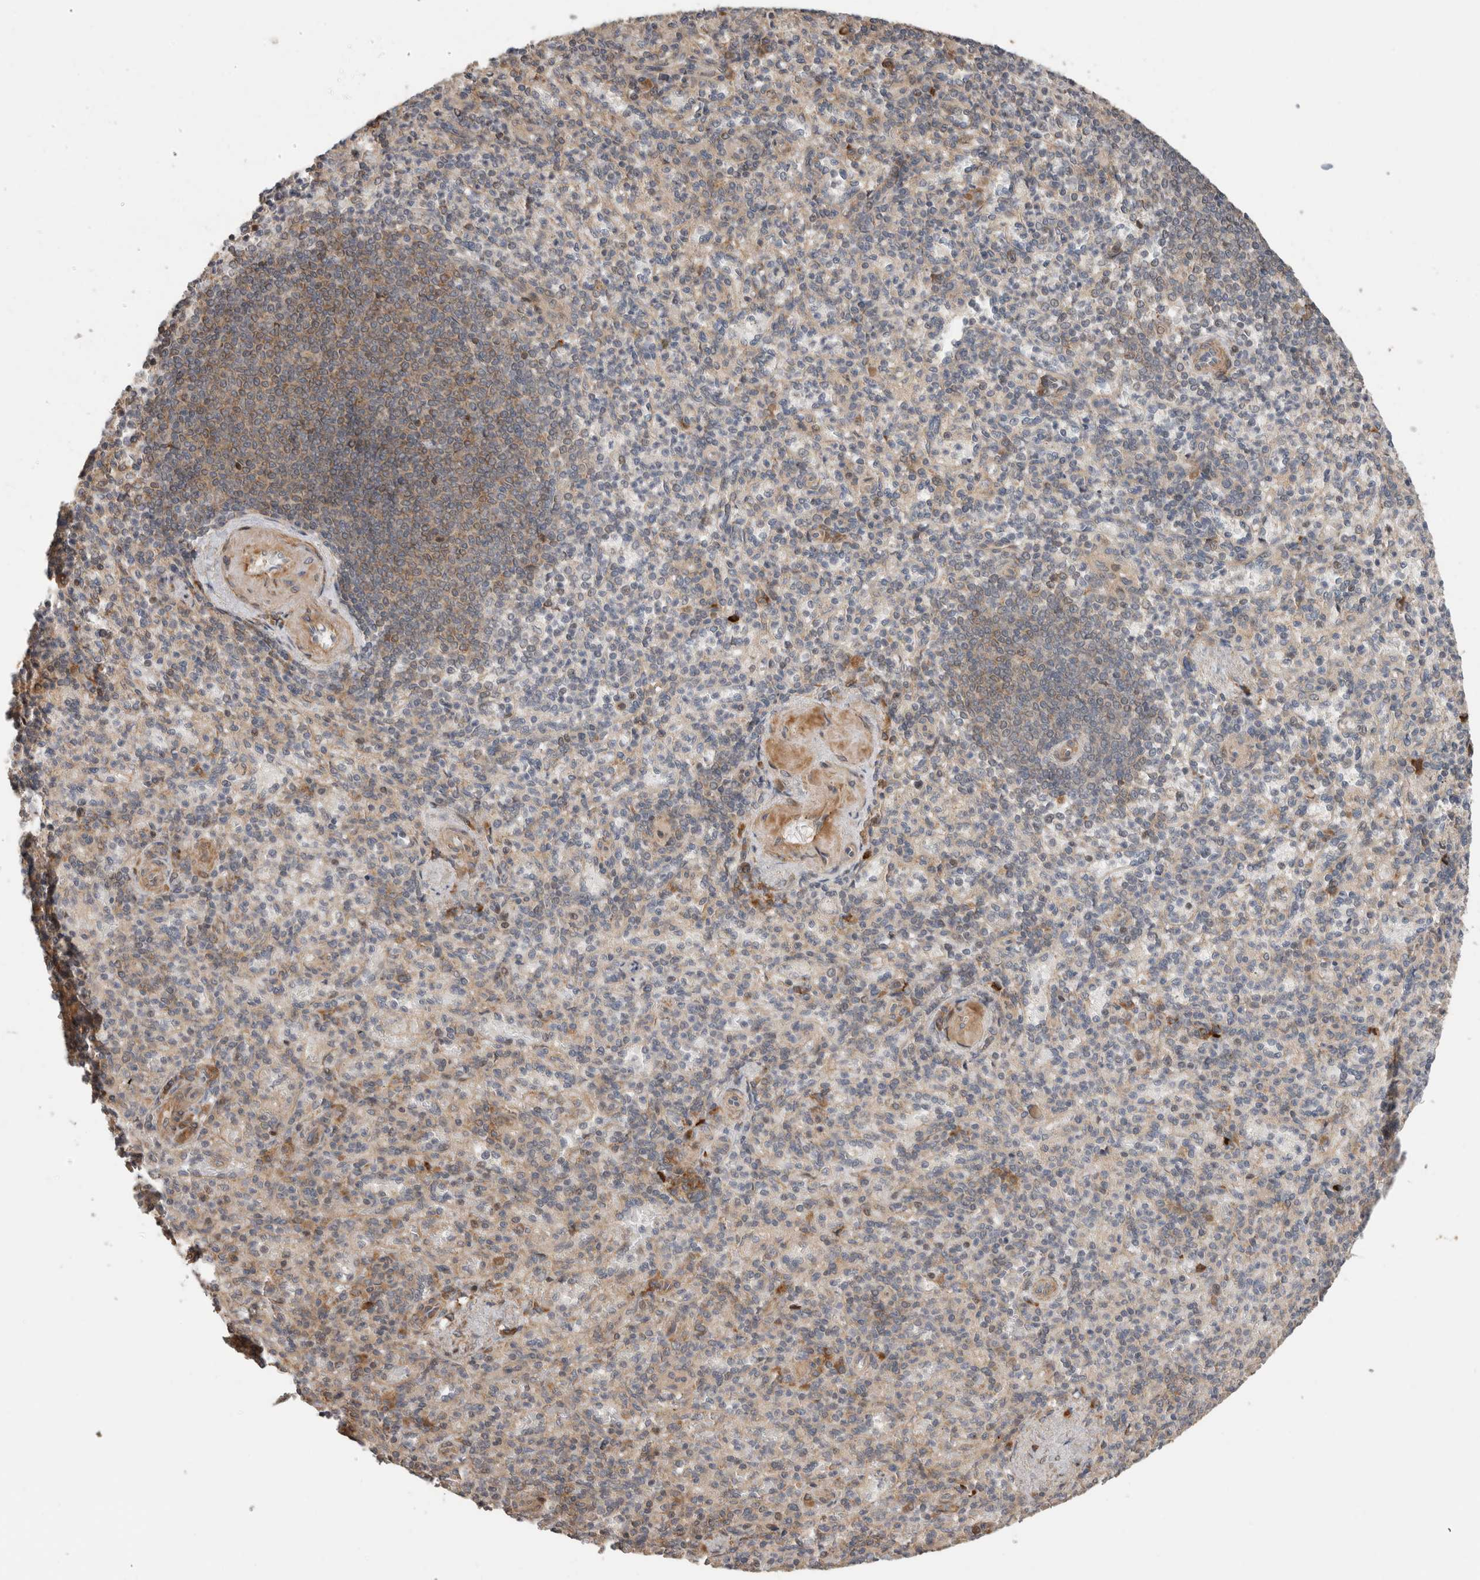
{"staining": {"intensity": "negative", "quantity": "none", "location": "none"}, "tissue": "spleen", "cell_type": "Cells in red pulp", "image_type": "normal", "snomed": [{"axis": "morphology", "description": "Normal tissue, NOS"}, {"axis": "topography", "description": "Spleen"}], "caption": "The image demonstrates no significant positivity in cells in red pulp of spleen.", "gene": "PCDHB15", "patient": {"sex": "female", "age": 74}}